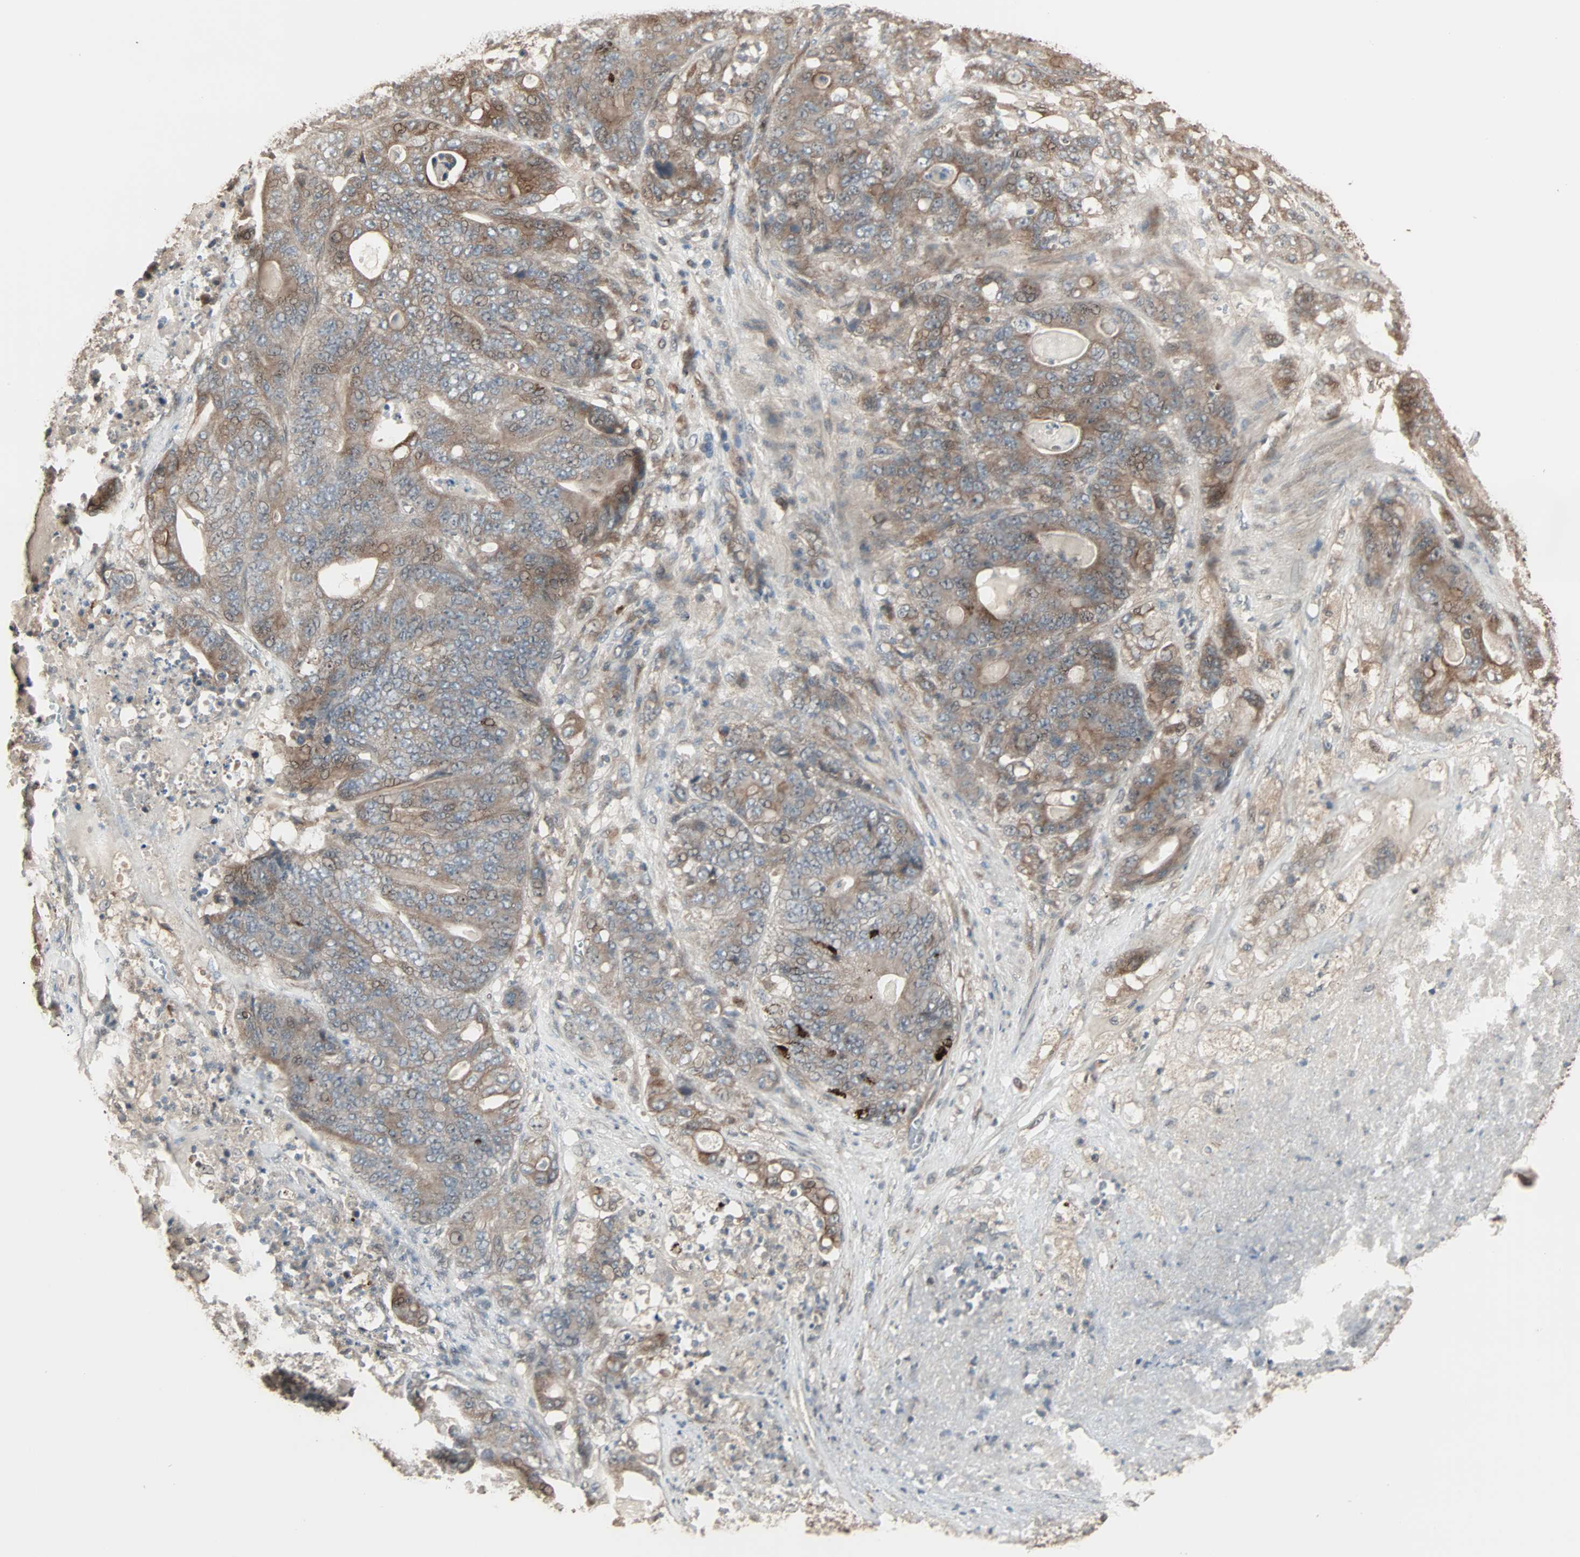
{"staining": {"intensity": "moderate", "quantity": ">75%", "location": "cytoplasmic/membranous"}, "tissue": "stomach cancer", "cell_type": "Tumor cells", "image_type": "cancer", "snomed": [{"axis": "morphology", "description": "Adenocarcinoma, NOS"}, {"axis": "topography", "description": "Stomach"}], "caption": "Human stomach cancer (adenocarcinoma) stained with a brown dye demonstrates moderate cytoplasmic/membranous positive staining in approximately >75% of tumor cells.", "gene": "CALCRL", "patient": {"sex": "female", "age": 73}}